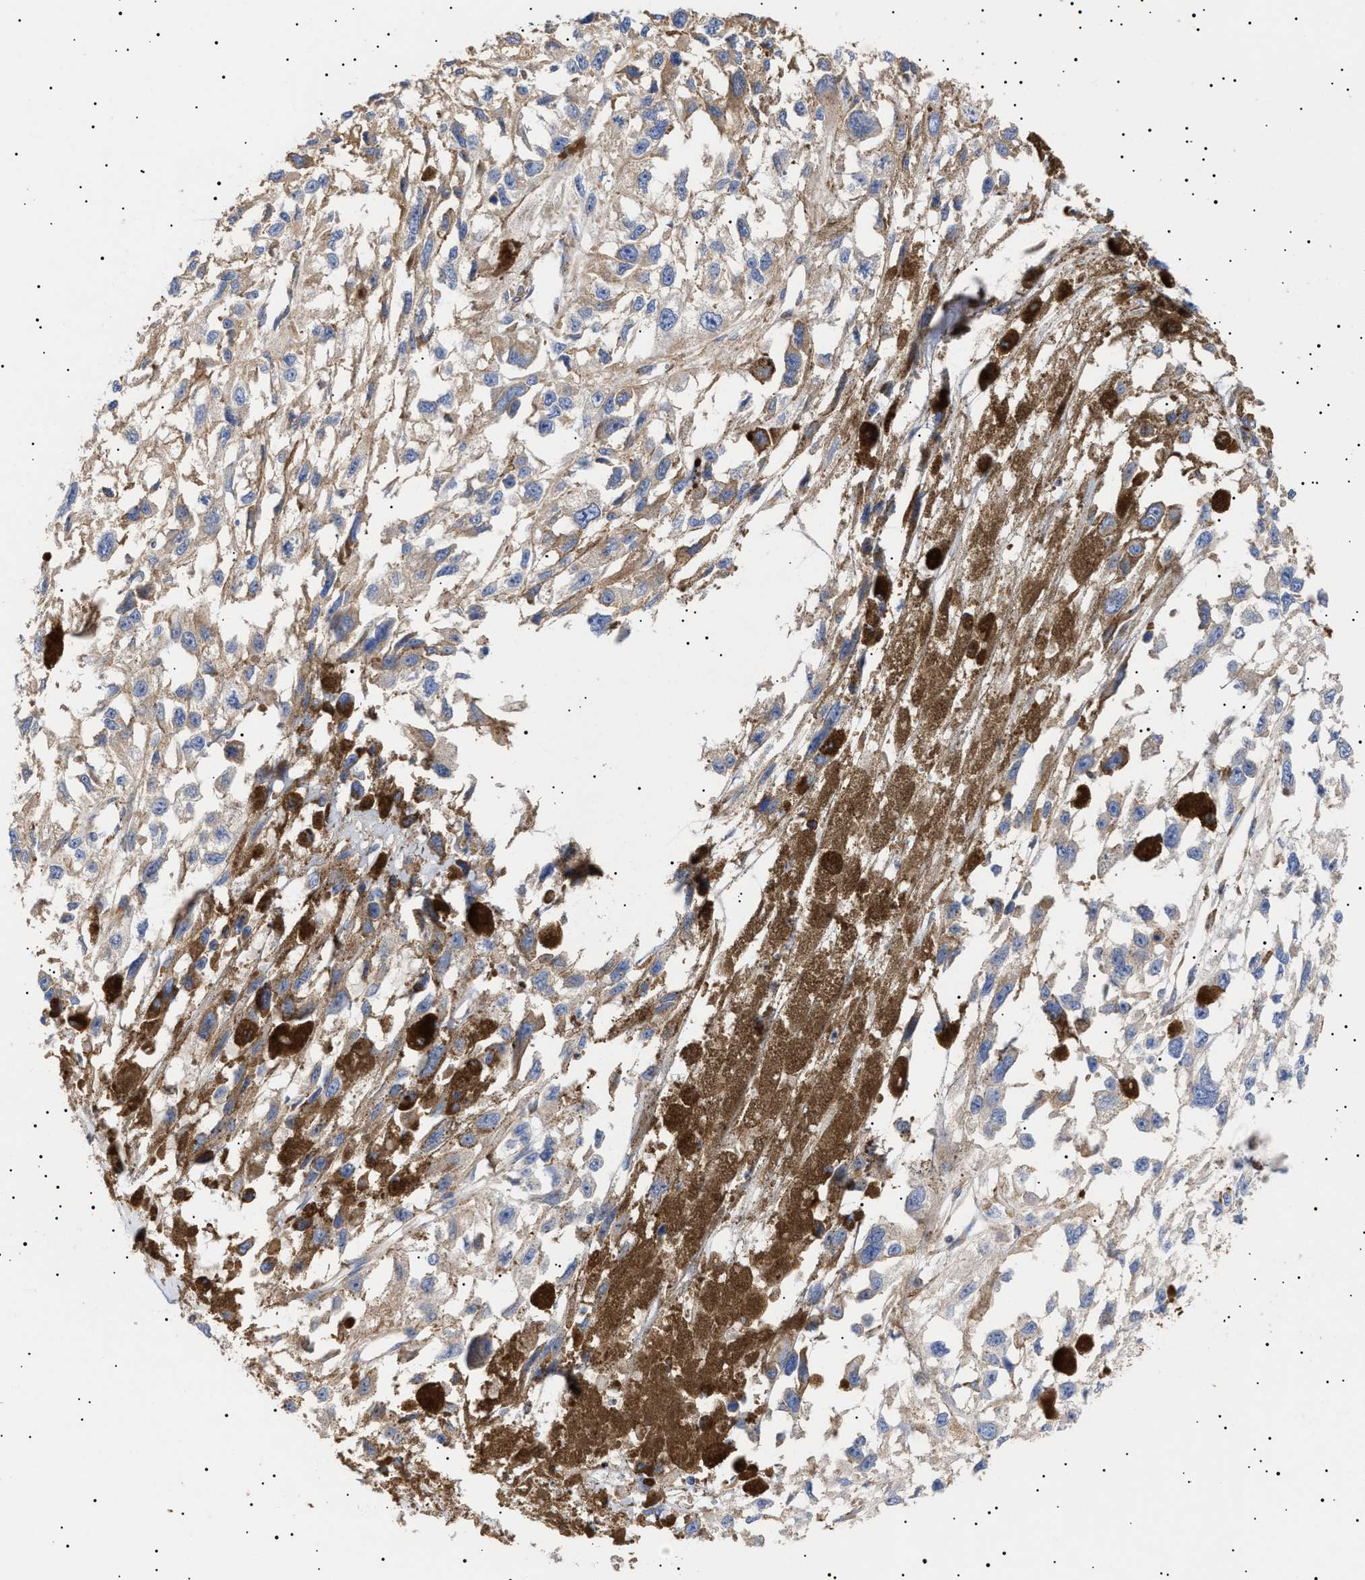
{"staining": {"intensity": "weak", "quantity": "<25%", "location": "cytoplasmic/membranous"}, "tissue": "melanoma", "cell_type": "Tumor cells", "image_type": "cancer", "snomed": [{"axis": "morphology", "description": "Malignant melanoma, Metastatic site"}, {"axis": "topography", "description": "Lymph node"}], "caption": "Tumor cells show no significant positivity in melanoma.", "gene": "ERCC6L2", "patient": {"sex": "male", "age": 59}}